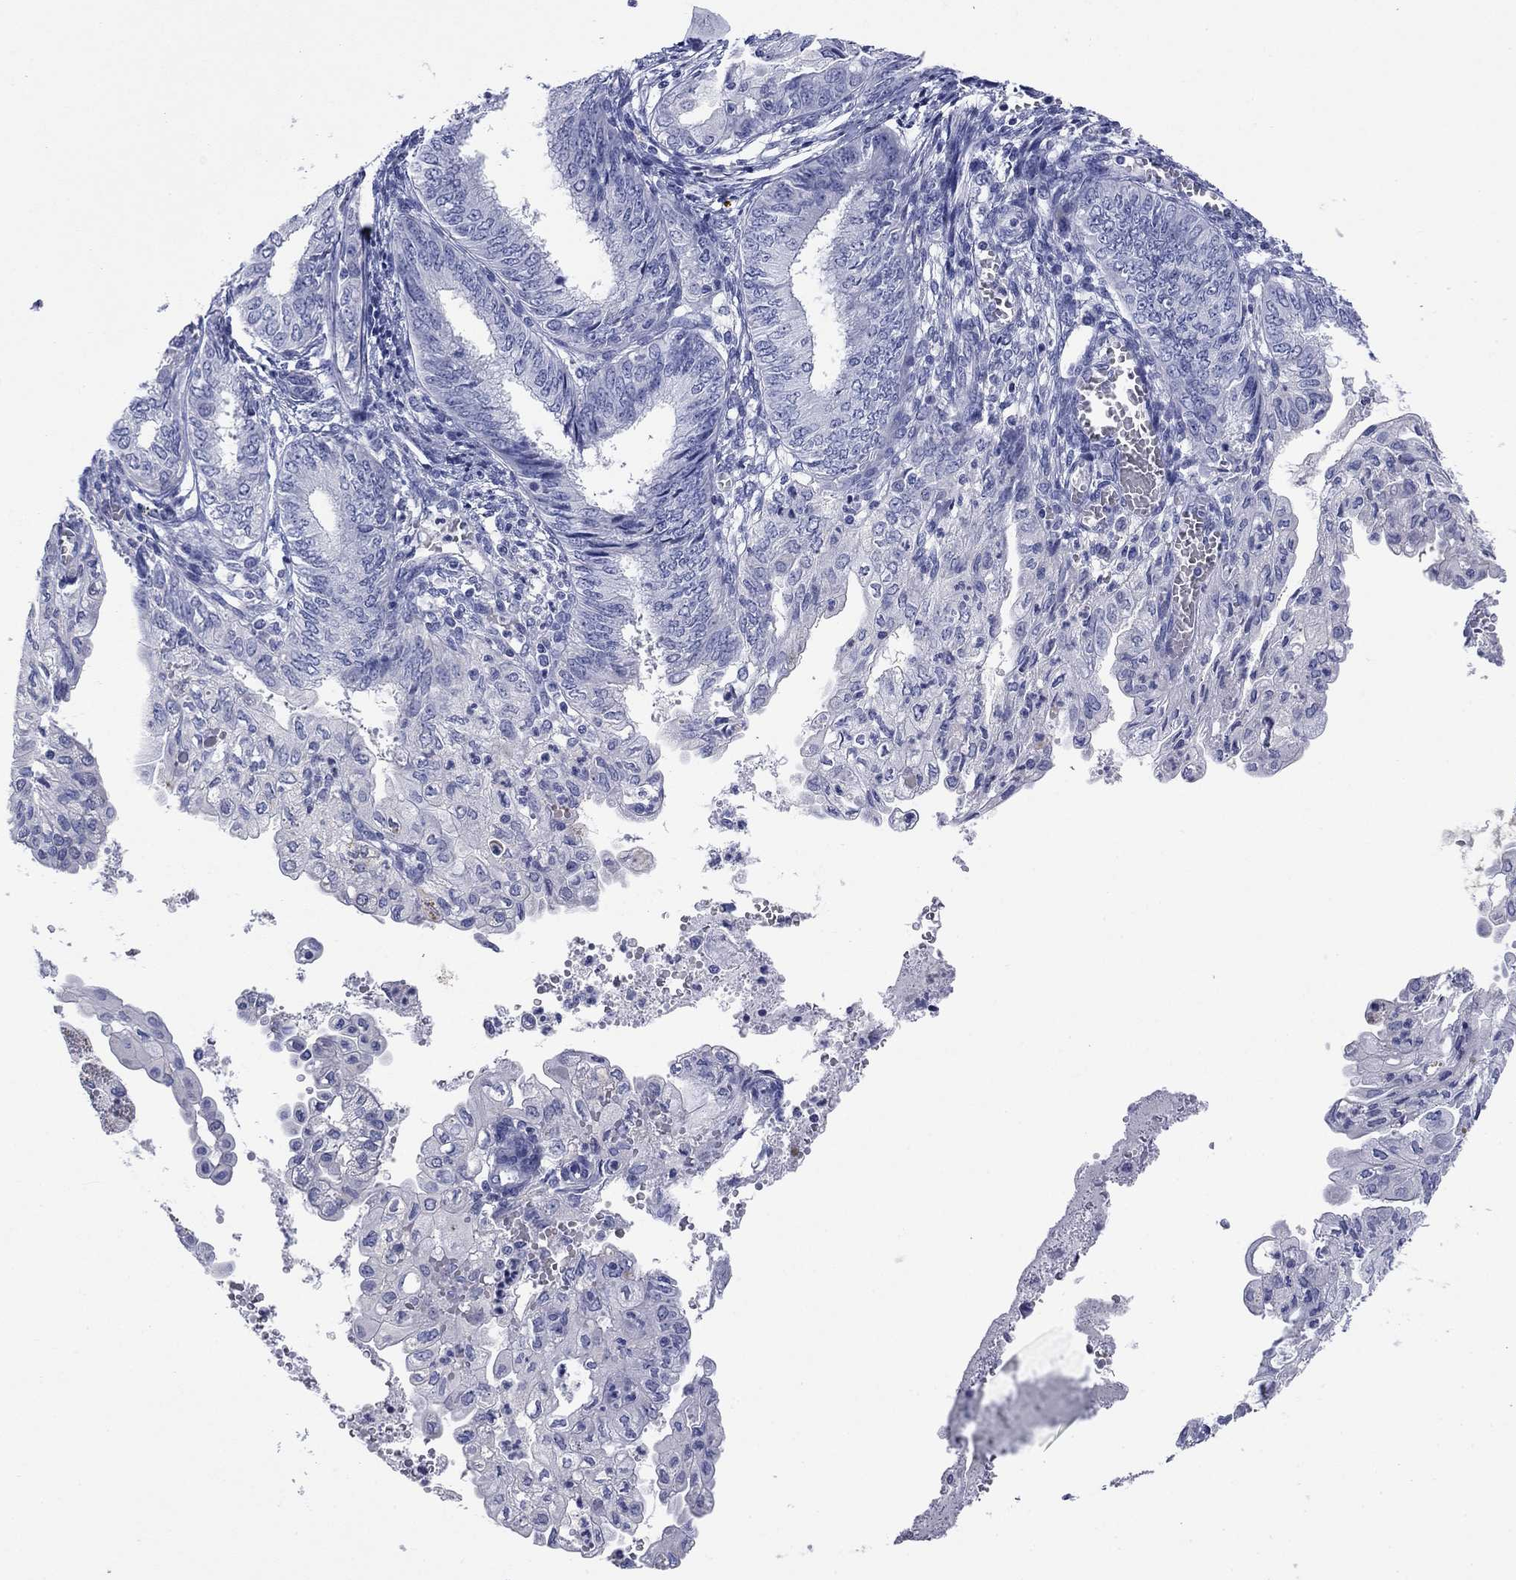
{"staining": {"intensity": "negative", "quantity": "none", "location": "none"}, "tissue": "endometrial cancer", "cell_type": "Tumor cells", "image_type": "cancer", "snomed": [{"axis": "morphology", "description": "Adenocarcinoma, NOS"}, {"axis": "topography", "description": "Endometrium"}], "caption": "Immunohistochemistry photomicrograph of human endometrial cancer (adenocarcinoma) stained for a protein (brown), which reveals no positivity in tumor cells. Brightfield microscopy of immunohistochemistry (IHC) stained with DAB (3,3'-diaminobenzidine) (brown) and hematoxylin (blue), captured at high magnification.", "gene": "PTPRZ1", "patient": {"sex": "female", "age": 68}}